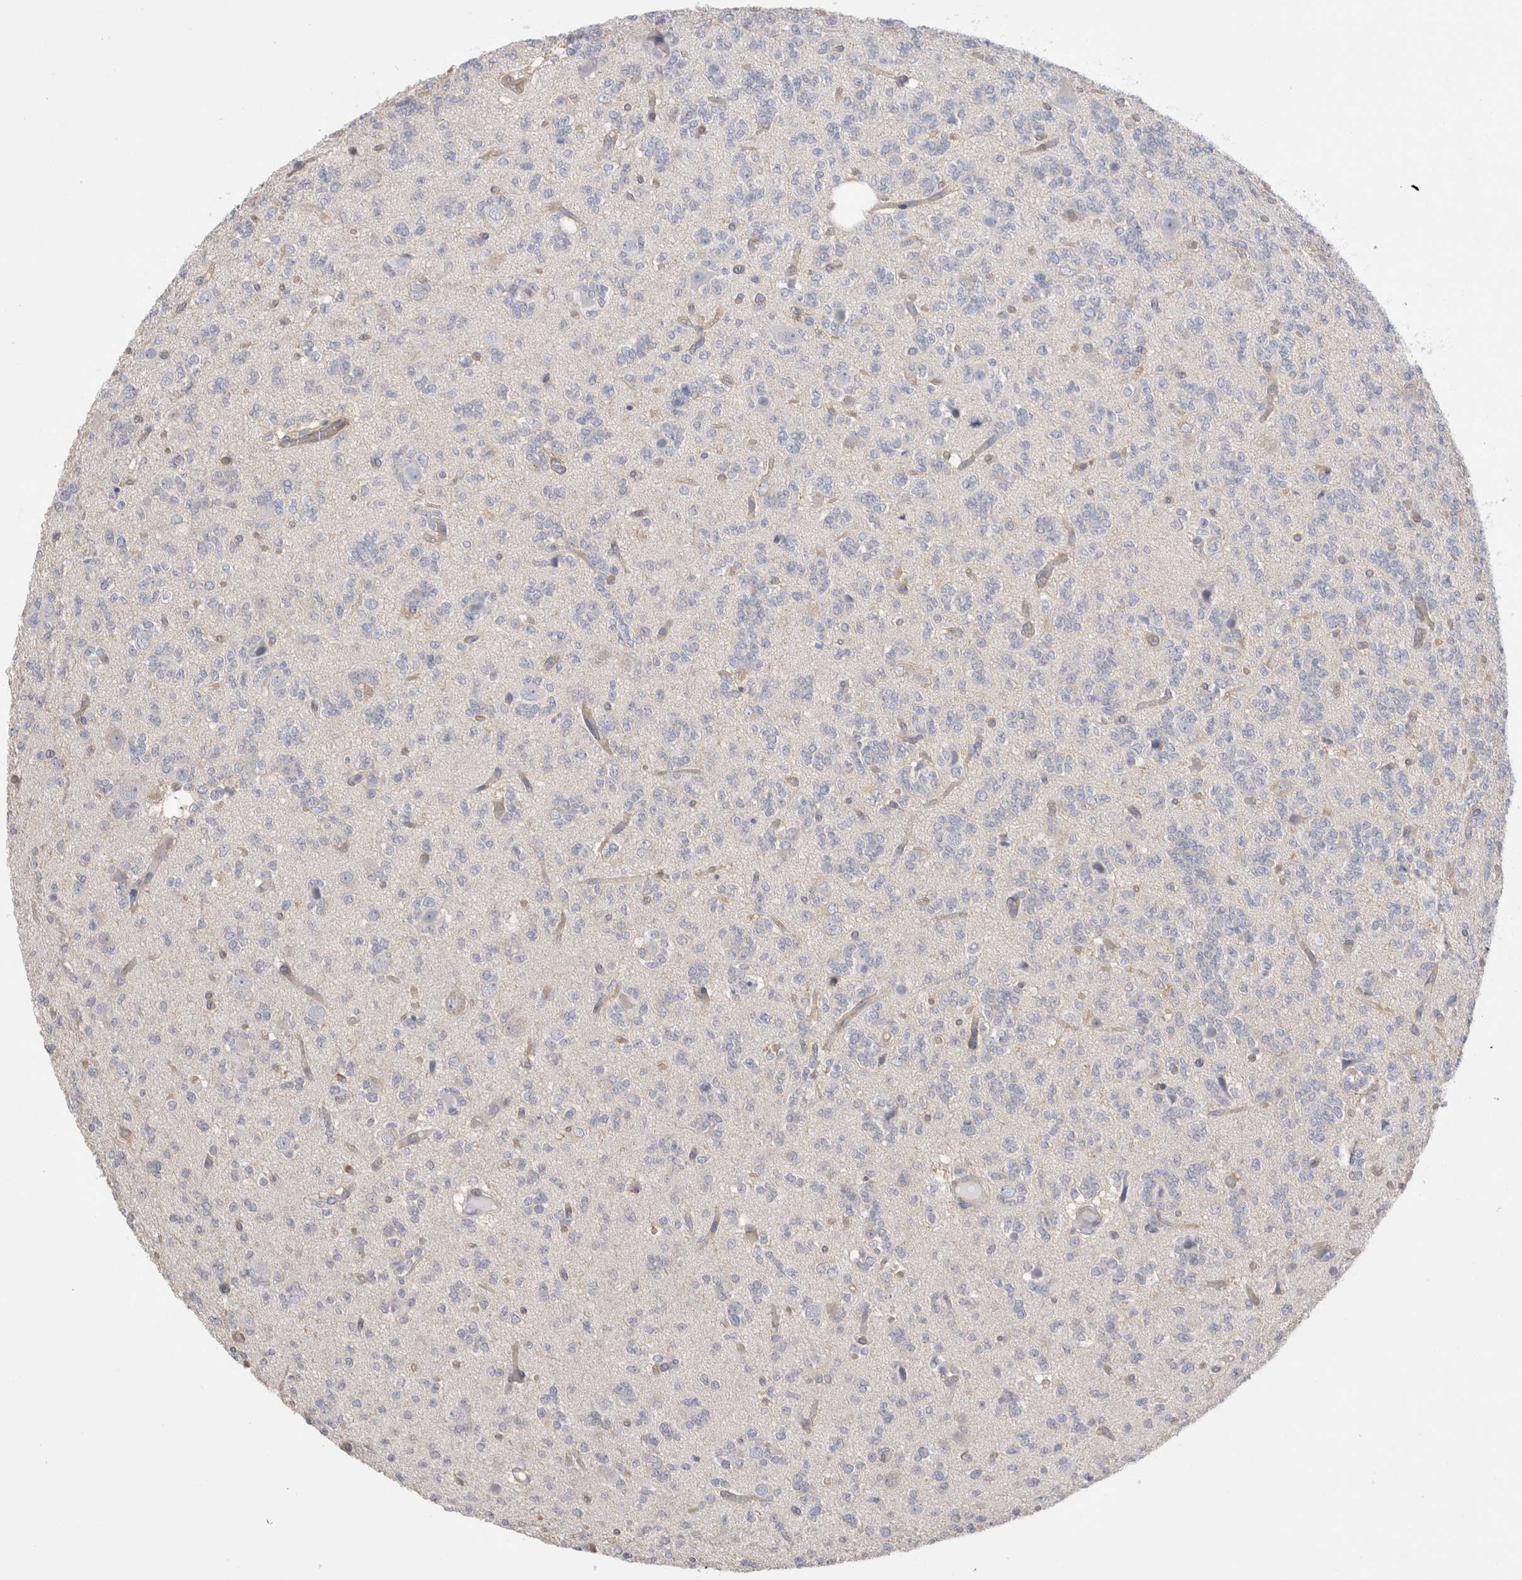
{"staining": {"intensity": "negative", "quantity": "none", "location": "none"}, "tissue": "glioma", "cell_type": "Tumor cells", "image_type": "cancer", "snomed": [{"axis": "morphology", "description": "Glioma, malignant, Low grade"}, {"axis": "topography", "description": "Brain"}], "caption": "DAB immunohistochemical staining of malignant glioma (low-grade) displays no significant positivity in tumor cells.", "gene": "CAPN2", "patient": {"sex": "male", "age": 38}}